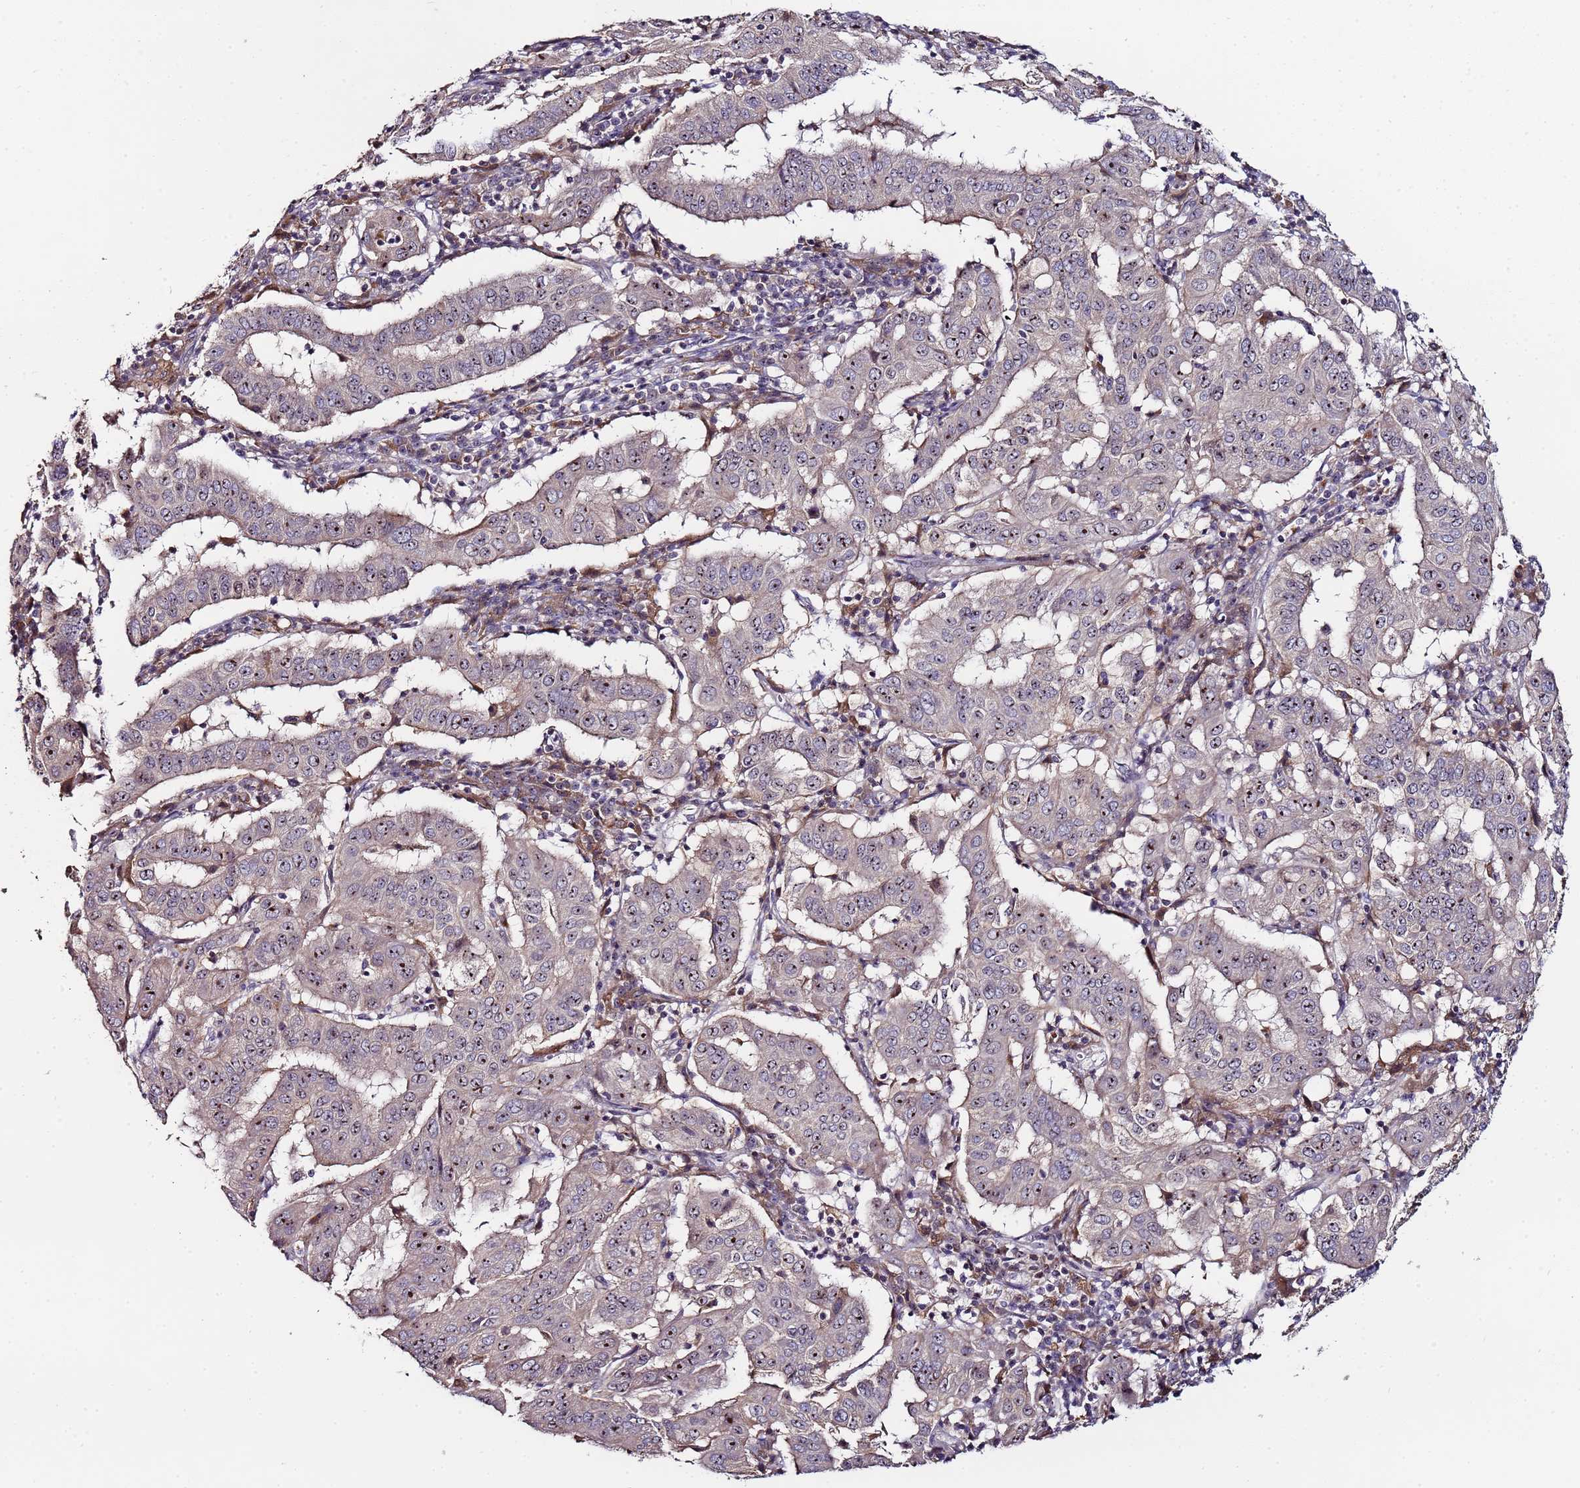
{"staining": {"intensity": "moderate", "quantity": "25%-75%", "location": "nuclear"}, "tissue": "pancreatic cancer", "cell_type": "Tumor cells", "image_type": "cancer", "snomed": [{"axis": "morphology", "description": "Adenocarcinoma, NOS"}, {"axis": "topography", "description": "Pancreas"}], "caption": "There is medium levels of moderate nuclear expression in tumor cells of pancreatic cancer, as demonstrated by immunohistochemical staining (brown color).", "gene": "KRI1", "patient": {"sex": "male", "age": 63}}